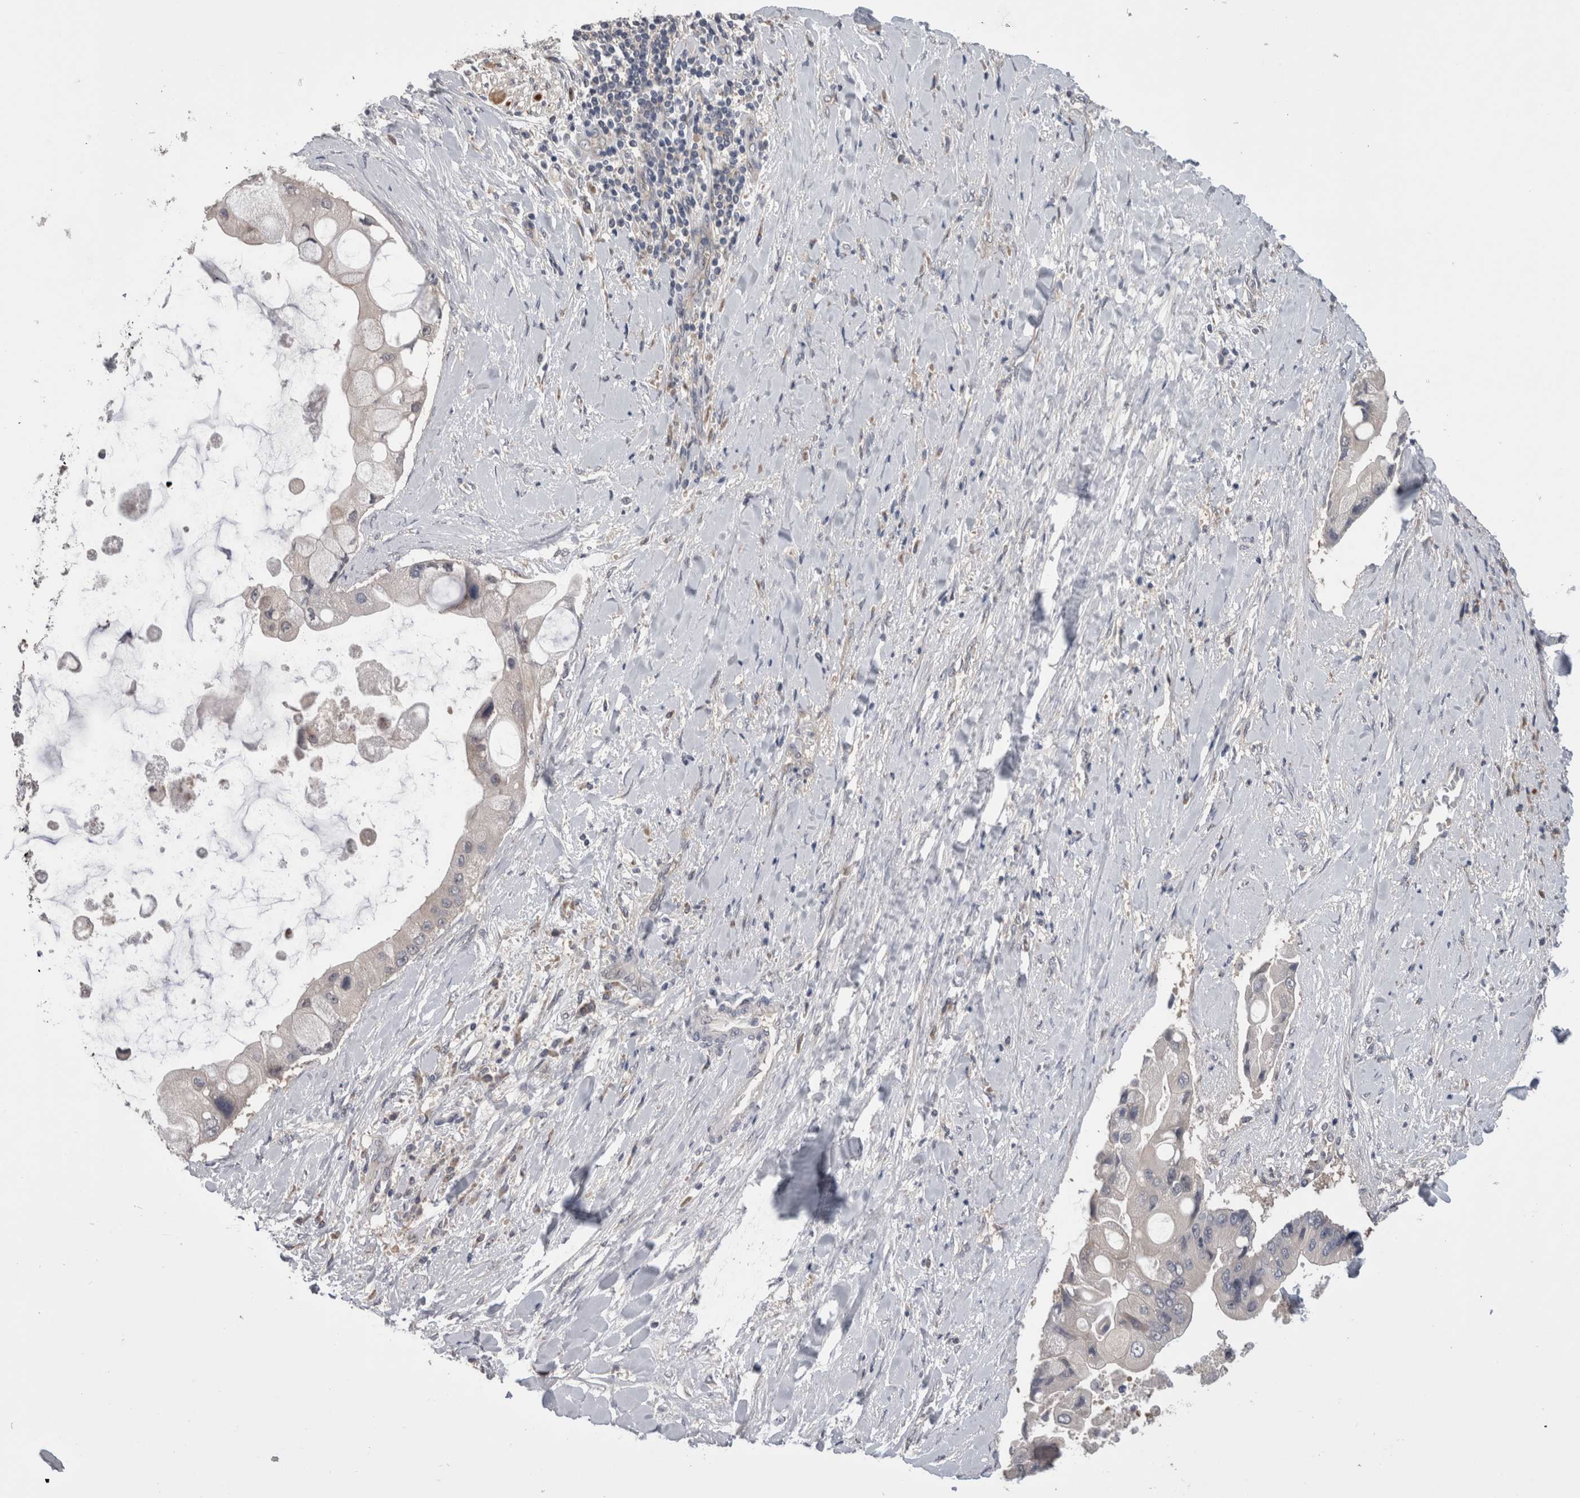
{"staining": {"intensity": "negative", "quantity": "none", "location": "none"}, "tissue": "liver cancer", "cell_type": "Tumor cells", "image_type": "cancer", "snomed": [{"axis": "morphology", "description": "Cholangiocarcinoma"}, {"axis": "topography", "description": "Liver"}], "caption": "There is no significant staining in tumor cells of cholangiocarcinoma (liver). (DAB immunohistochemistry with hematoxylin counter stain).", "gene": "DCTN6", "patient": {"sex": "male", "age": 50}}